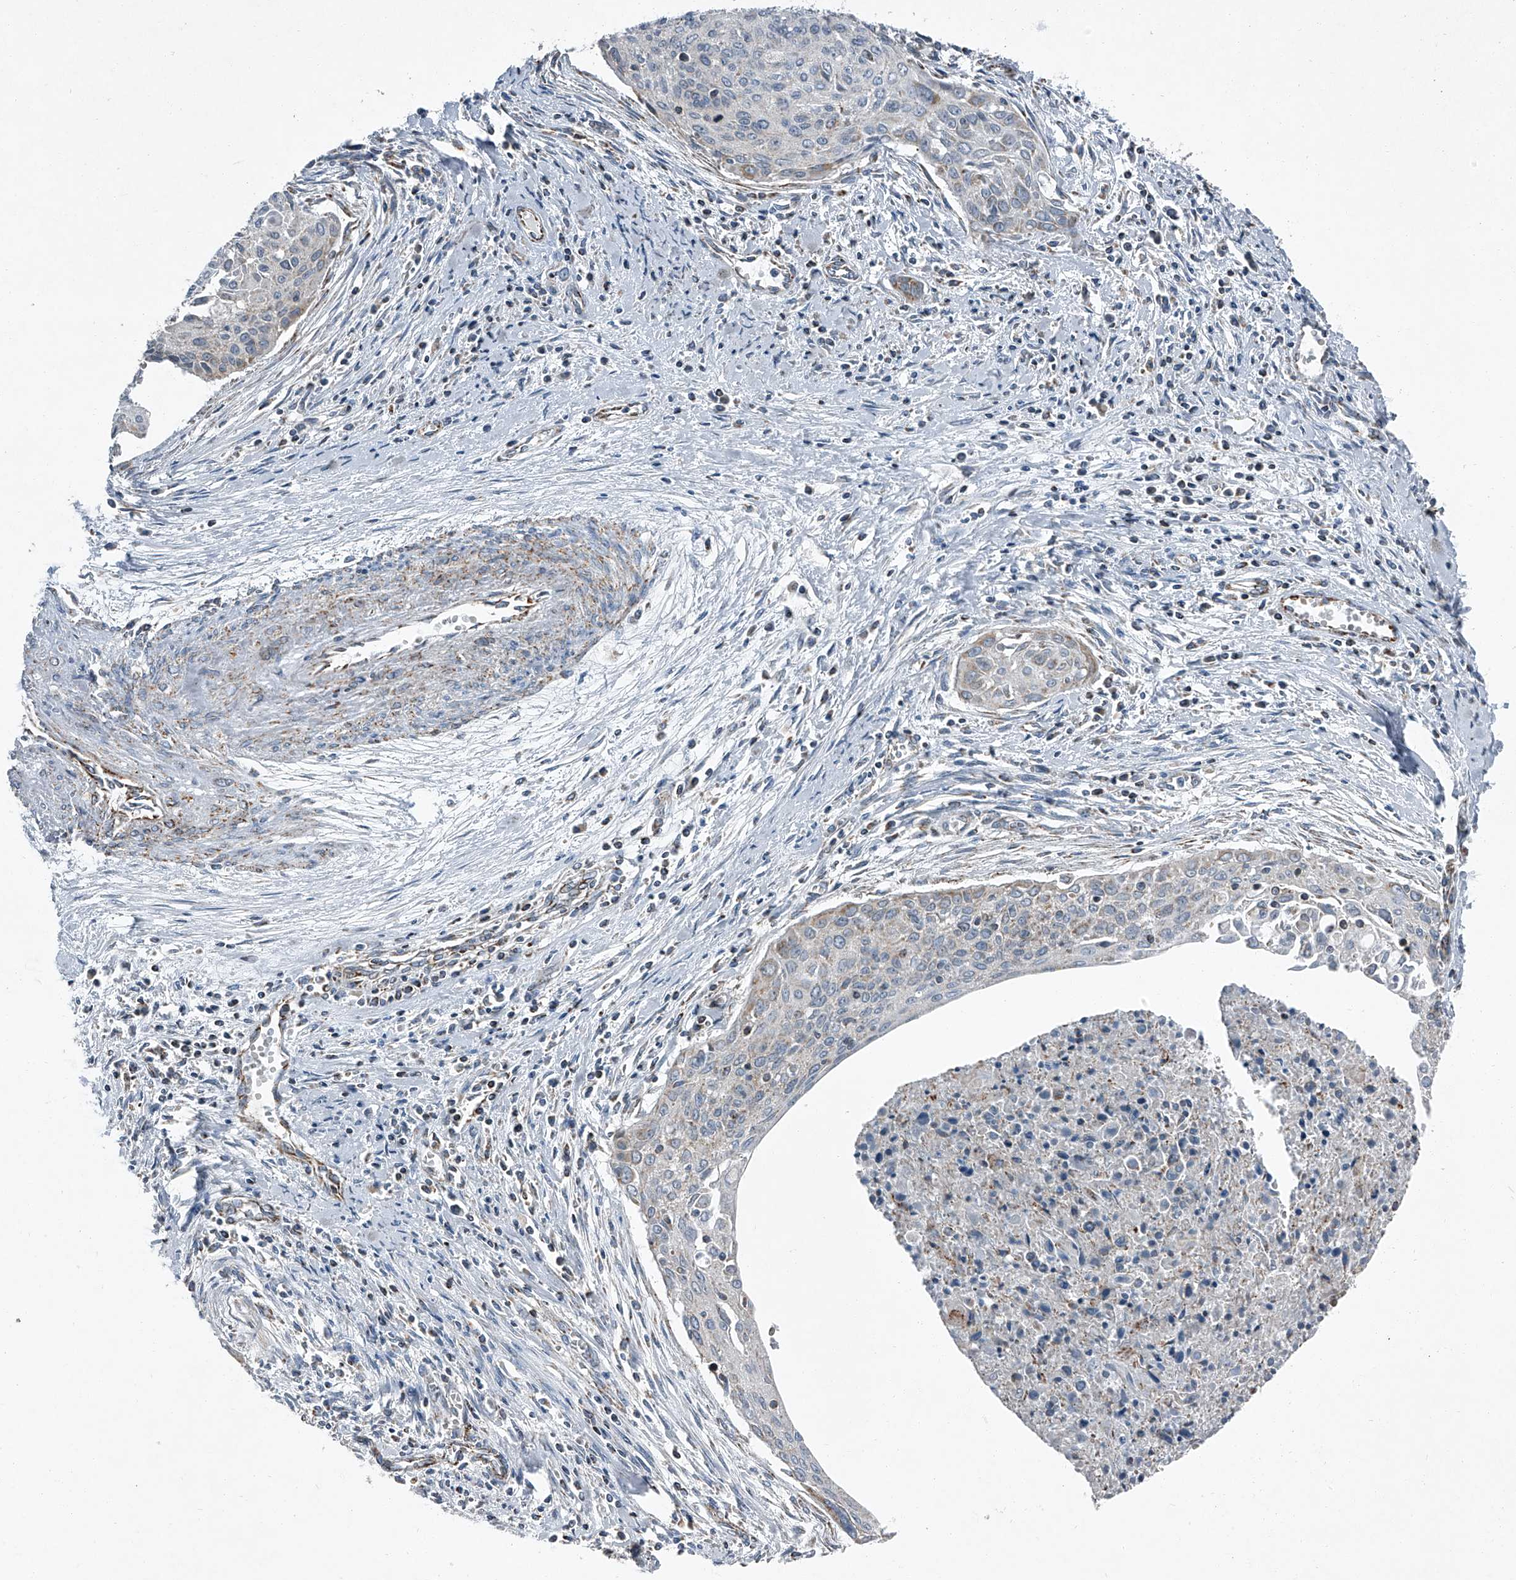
{"staining": {"intensity": "negative", "quantity": "none", "location": "none"}, "tissue": "cervical cancer", "cell_type": "Tumor cells", "image_type": "cancer", "snomed": [{"axis": "morphology", "description": "Squamous cell carcinoma, NOS"}, {"axis": "topography", "description": "Cervix"}], "caption": "This is an immunohistochemistry (IHC) histopathology image of cervical squamous cell carcinoma. There is no positivity in tumor cells.", "gene": "CHRNA7", "patient": {"sex": "female", "age": 55}}